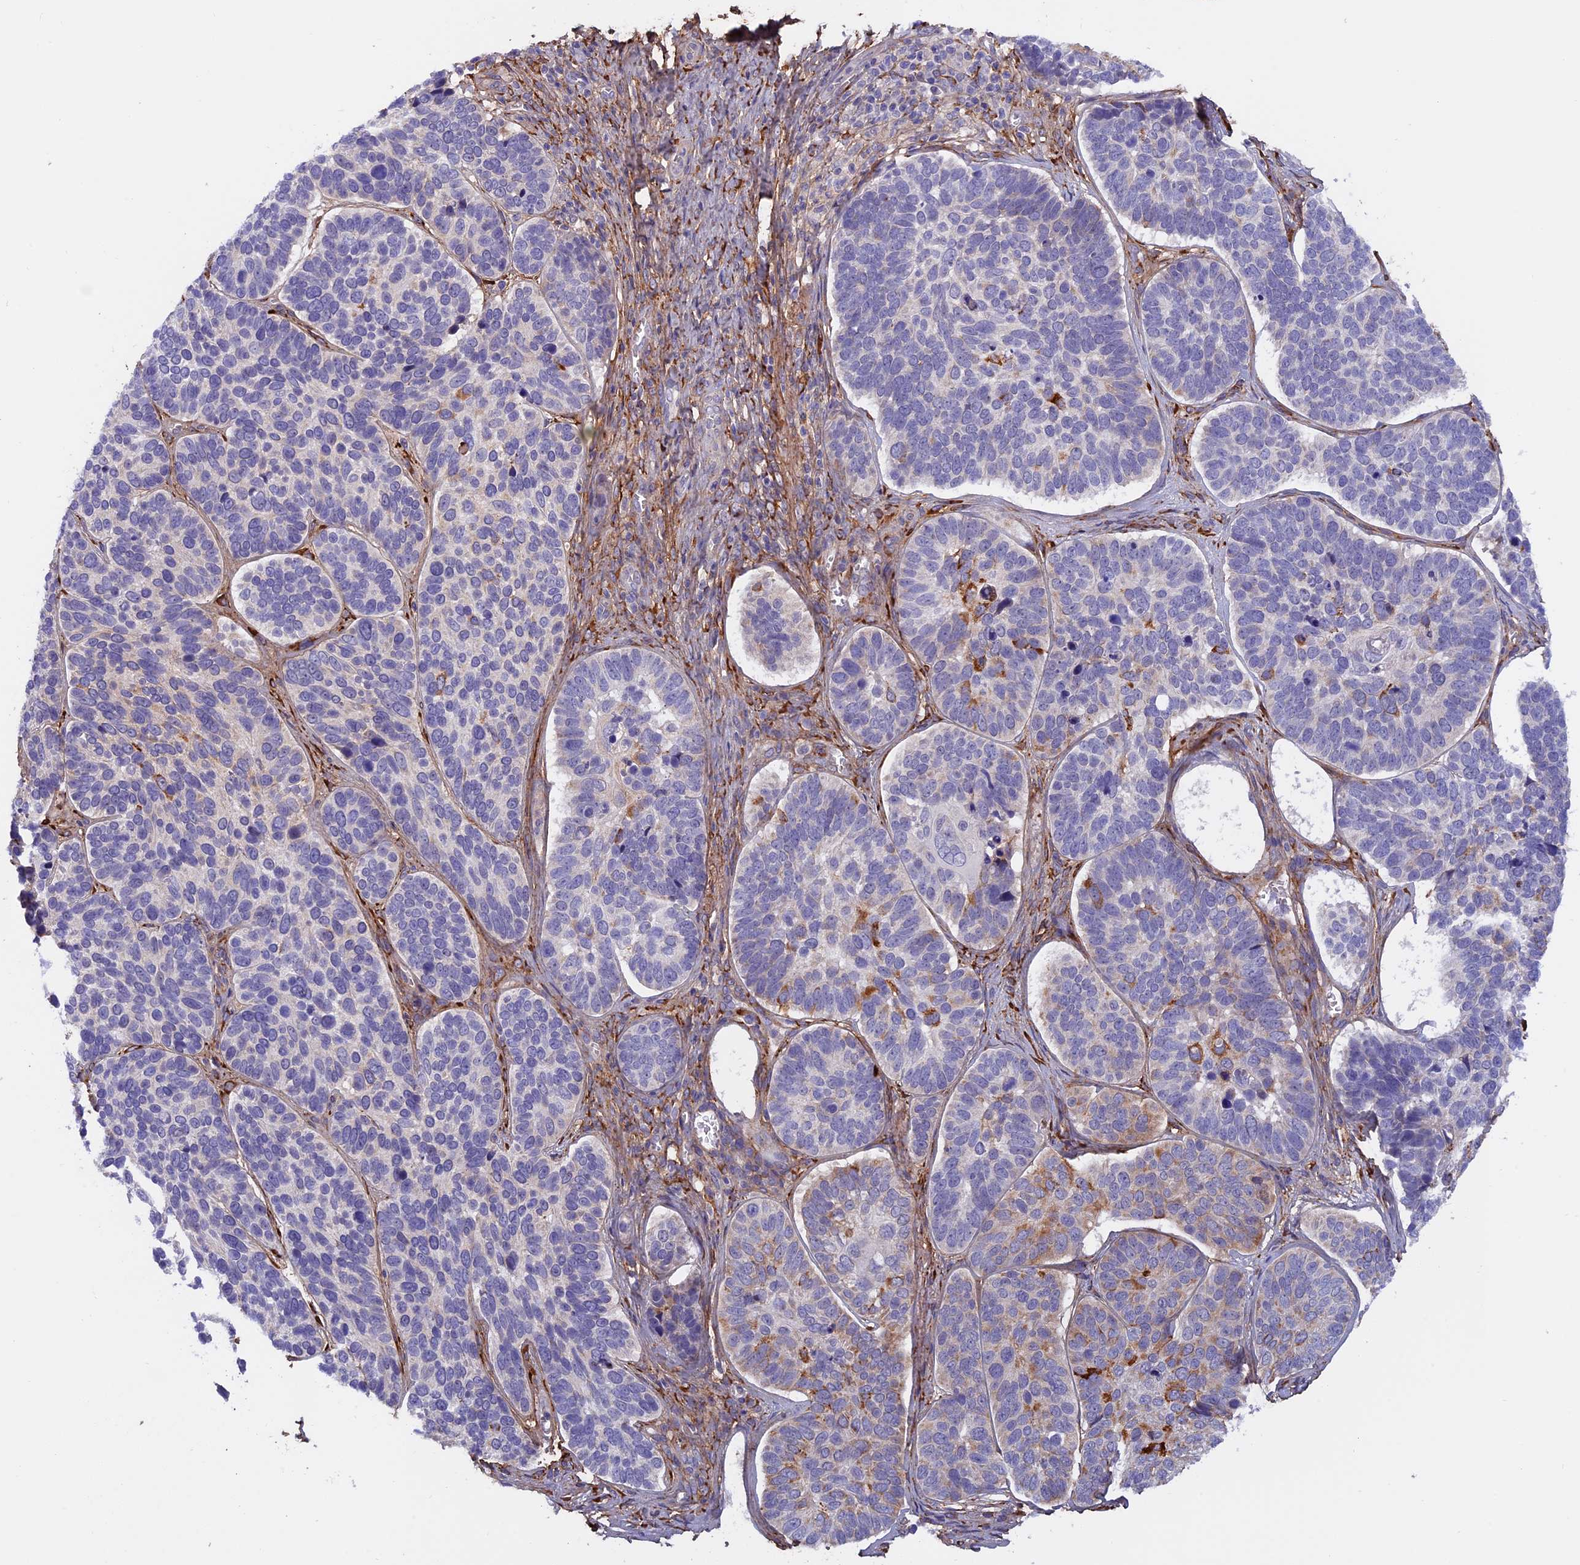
{"staining": {"intensity": "strong", "quantity": "<25%", "location": "cytoplasmic/membranous"}, "tissue": "skin cancer", "cell_type": "Tumor cells", "image_type": "cancer", "snomed": [{"axis": "morphology", "description": "Basal cell carcinoma"}, {"axis": "topography", "description": "Skin"}], "caption": "Brown immunohistochemical staining in human skin cancer (basal cell carcinoma) demonstrates strong cytoplasmic/membranous staining in about <25% of tumor cells.", "gene": "COL4A3", "patient": {"sex": "male", "age": 62}}